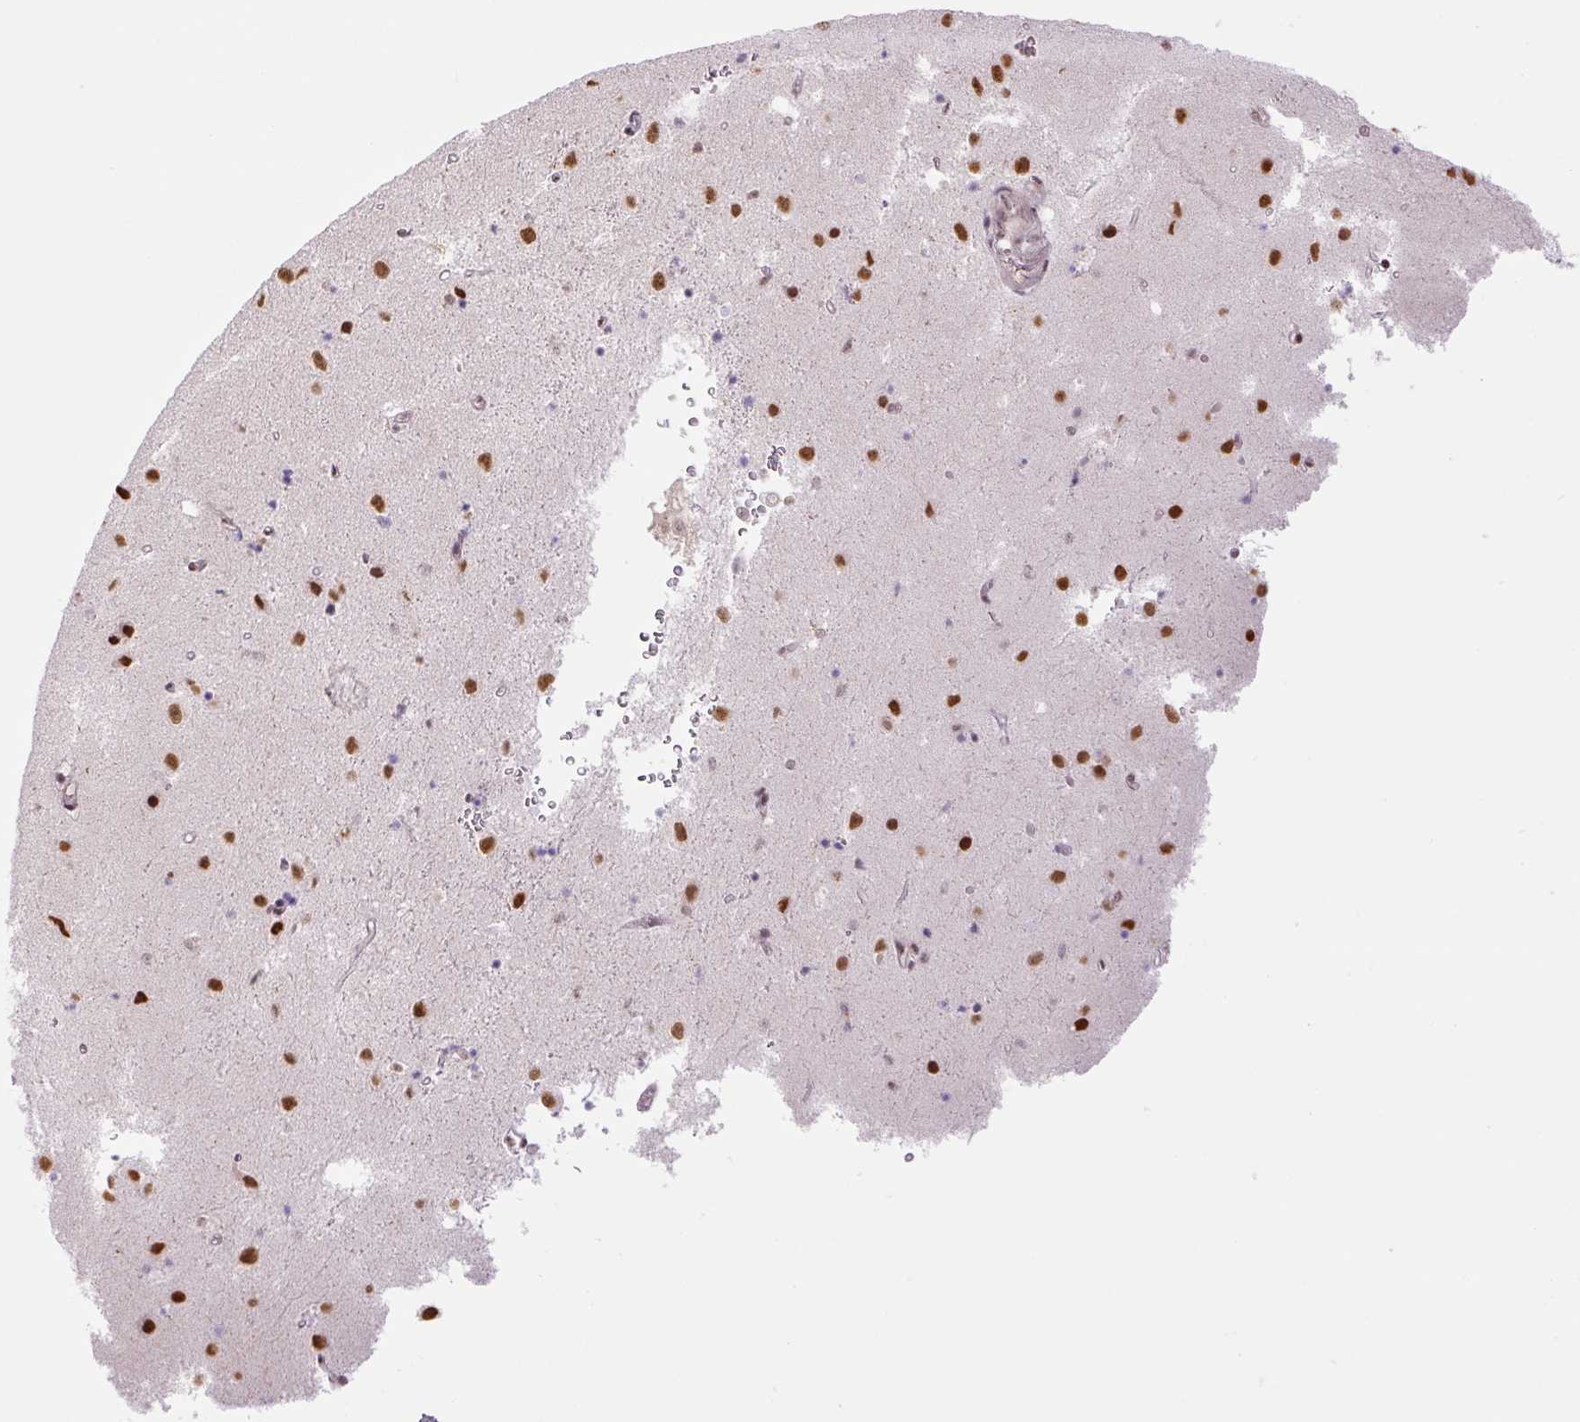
{"staining": {"intensity": "moderate", "quantity": "<25%", "location": "nuclear"}, "tissue": "caudate", "cell_type": "Glial cells", "image_type": "normal", "snomed": [{"axis": "morphology", "description": "Normal tissue, NOS"}, {"axis": "topography", "description": "Lateral ventricle wall"}], "caption": "Protein expression analysis of normal human caudate reveals moderate nuclear staining in about <25% of glial cells. (Brightfield microscopy of DAB IHC at high magnification).", "gene": "TCFL5", "patient": {"sex": "male", "age": 58}}